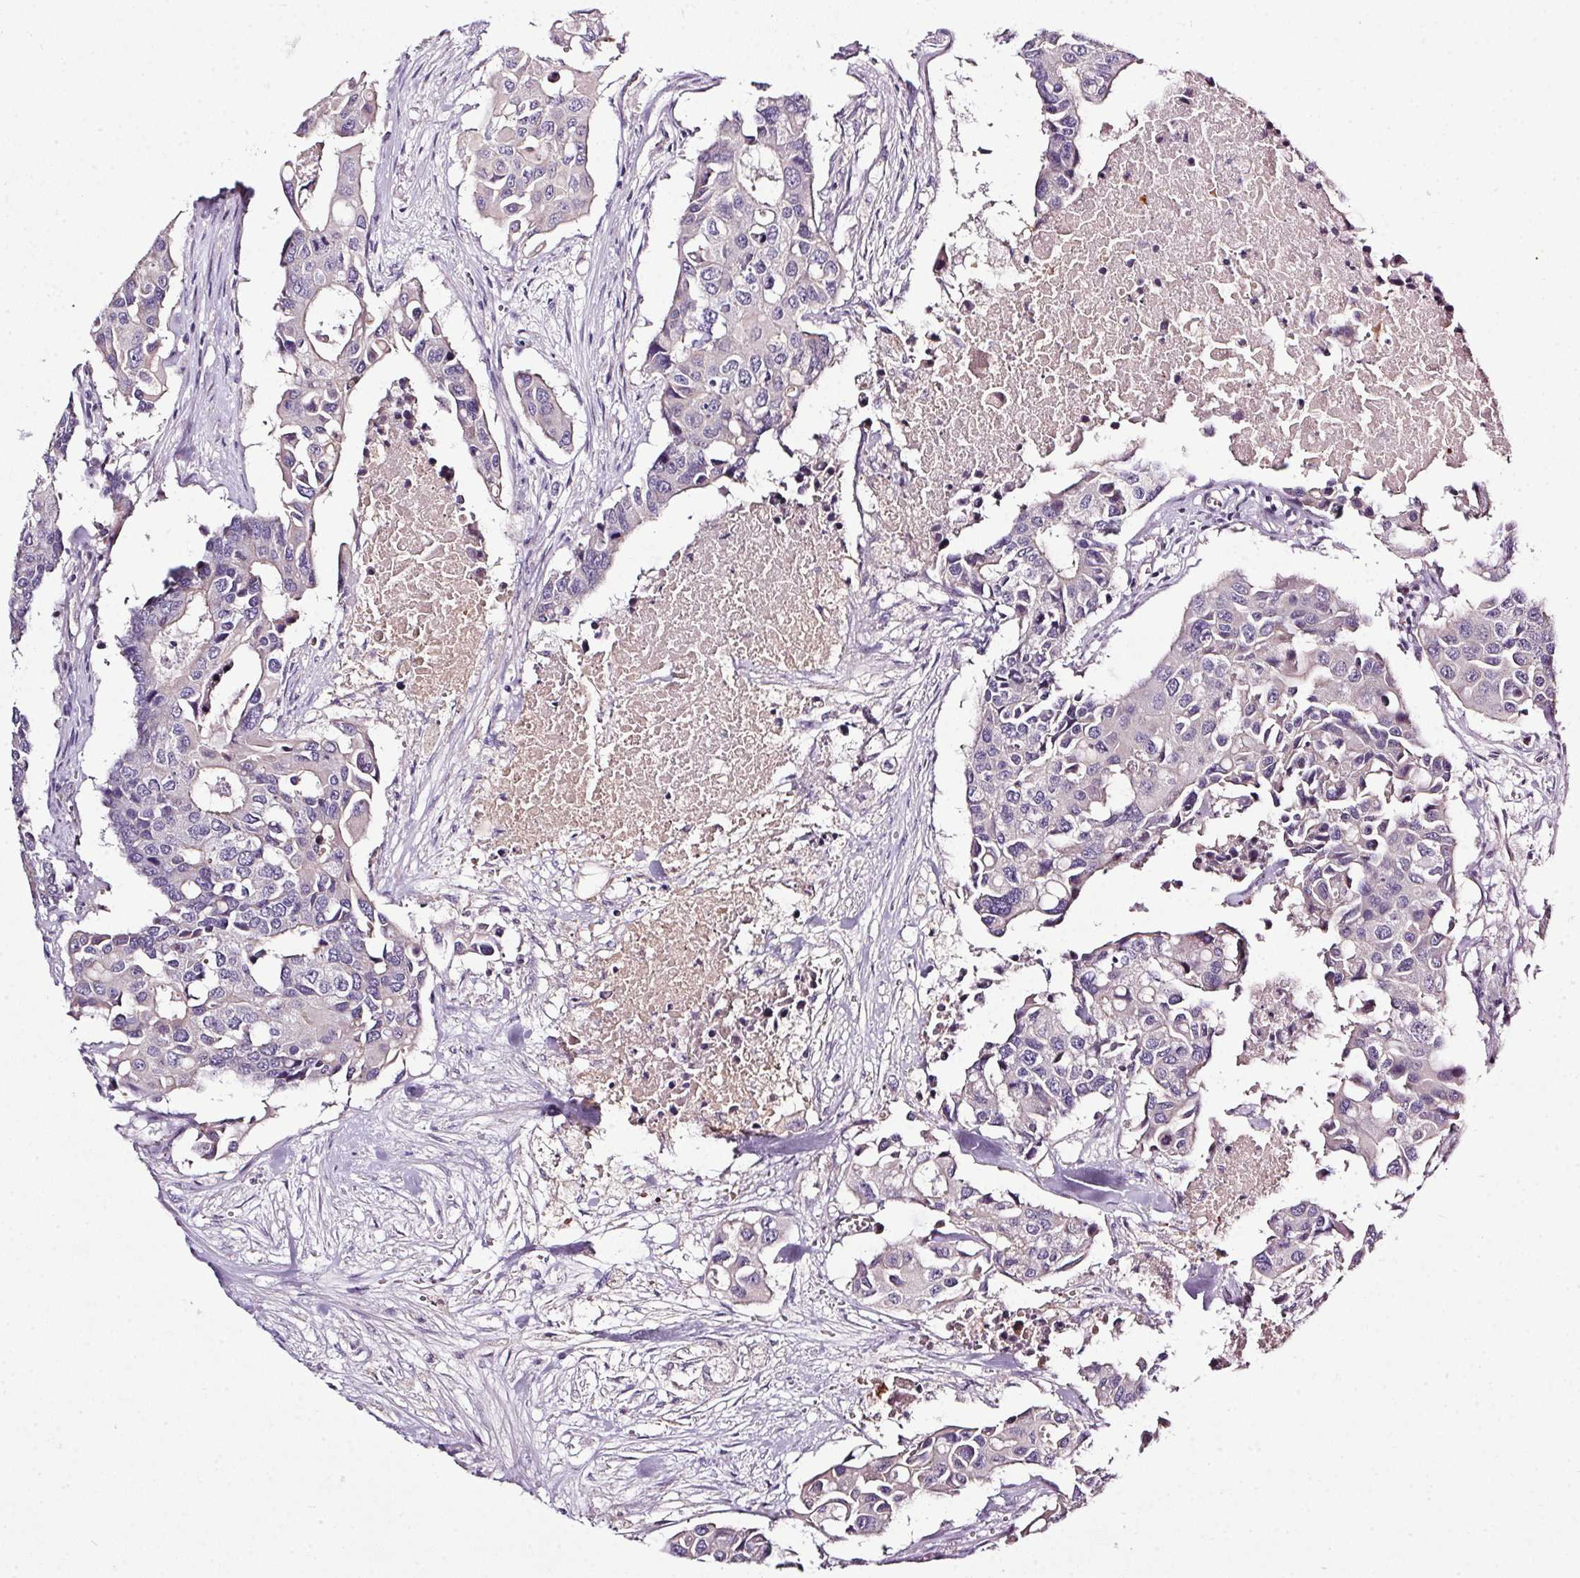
{"staining": {"intensity": "negative", "quantity": "none", "location": "none"}, "tissue": "colorectal cancer", "cell_type": "Tumor cells", "image_type": "cancer", "snomed": [{"axis": "morphology", "description": "Adenocarcinoma, NOS"}, {"axis": "topography", "description": "Colon"}], "caption": "The image displays no staining of tumor cells in colorectal cancer.", "gene": "APOC4", "patient": {"sex": "male", "age": 77}}